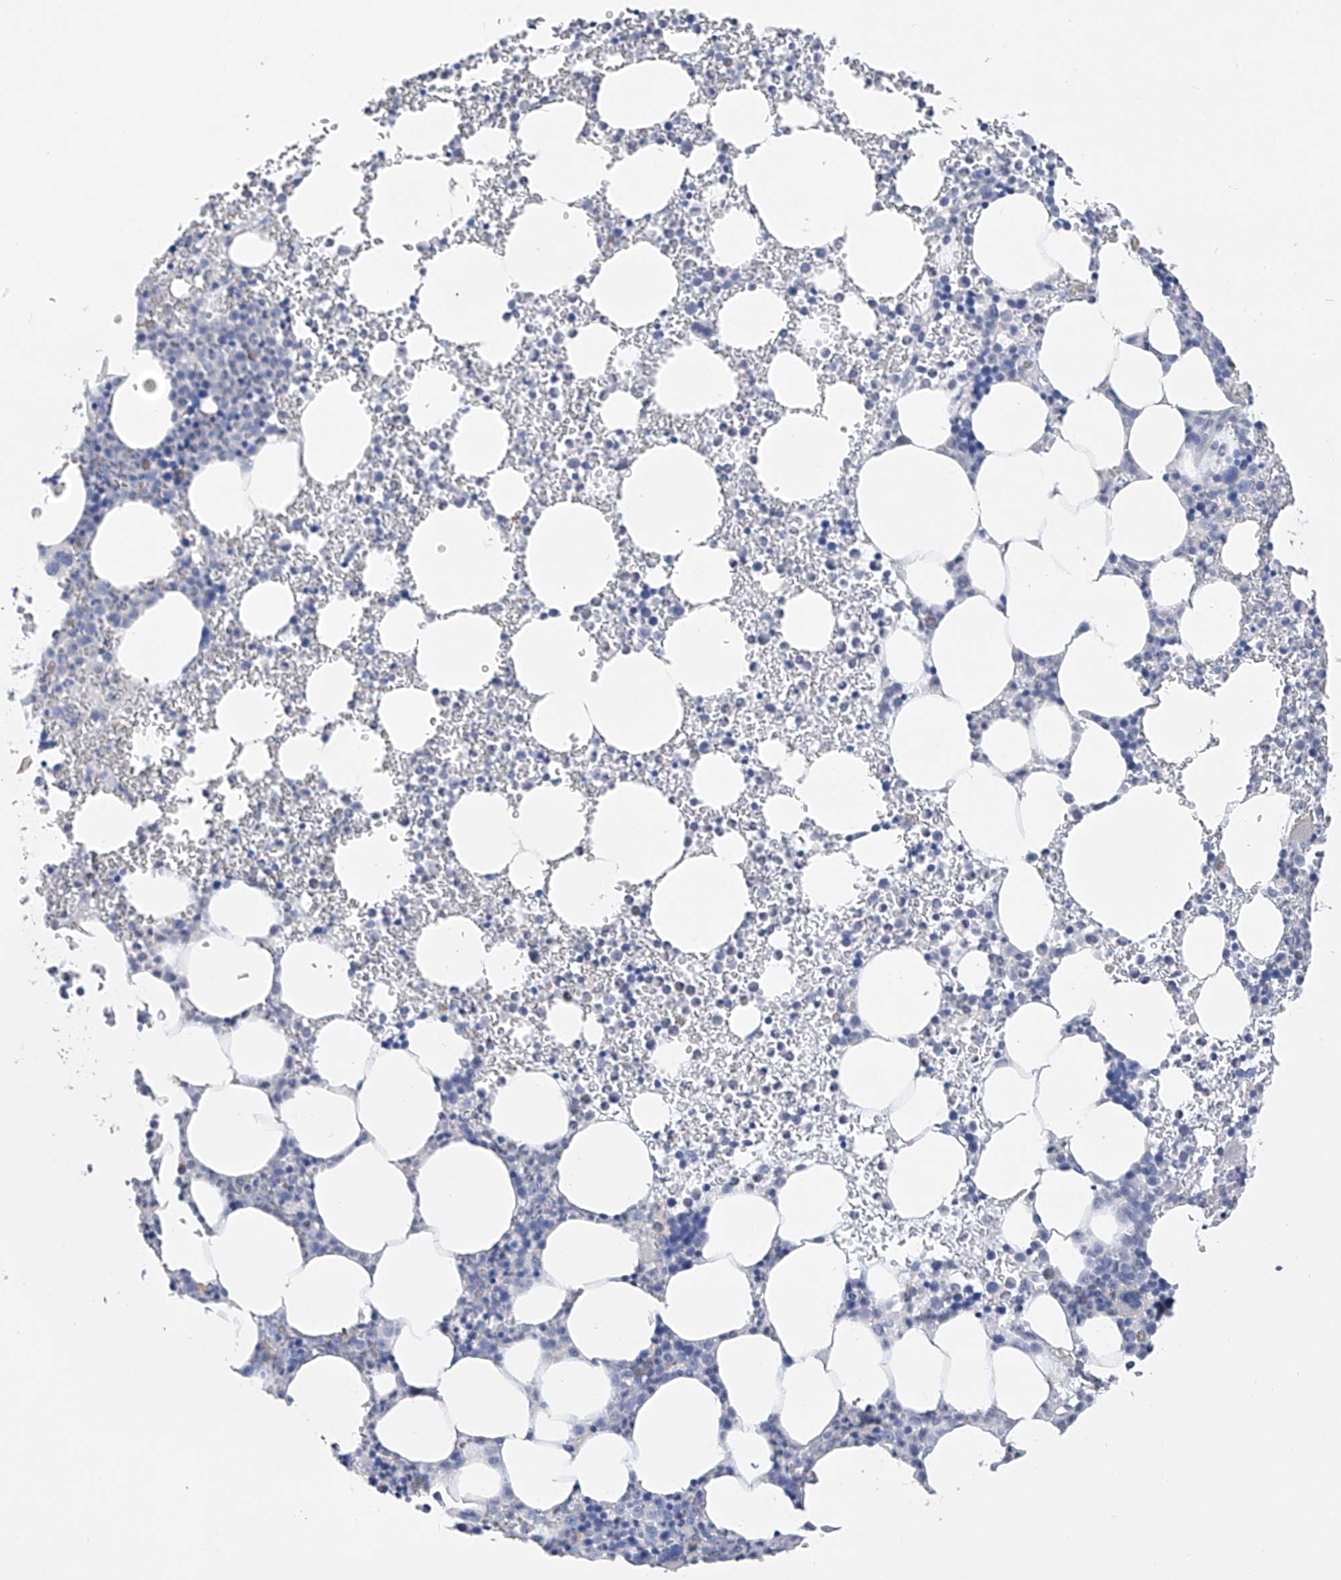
{"staining": {"intensity": "negative", "quantity": "none", "location": "none"}, "tissue": "bone marrow", "cell_type": "Hematopoietic cells", "image_type": "normal", "snomed": [{"axis": "morphology", "description": "Normal tissue, NOS"}, {"axis": "topography", "description": "Bone marrow"}], "caption": "IHC histopathology image of normal bone marrow stained for a protein (brown), which demonstrates no staining in hematopoietic cells. (DAB immunohistochemistry with hematoxylin counter stain).", "gene": "ADRA1A", "patient": {"sex": "female", "age": 78}}